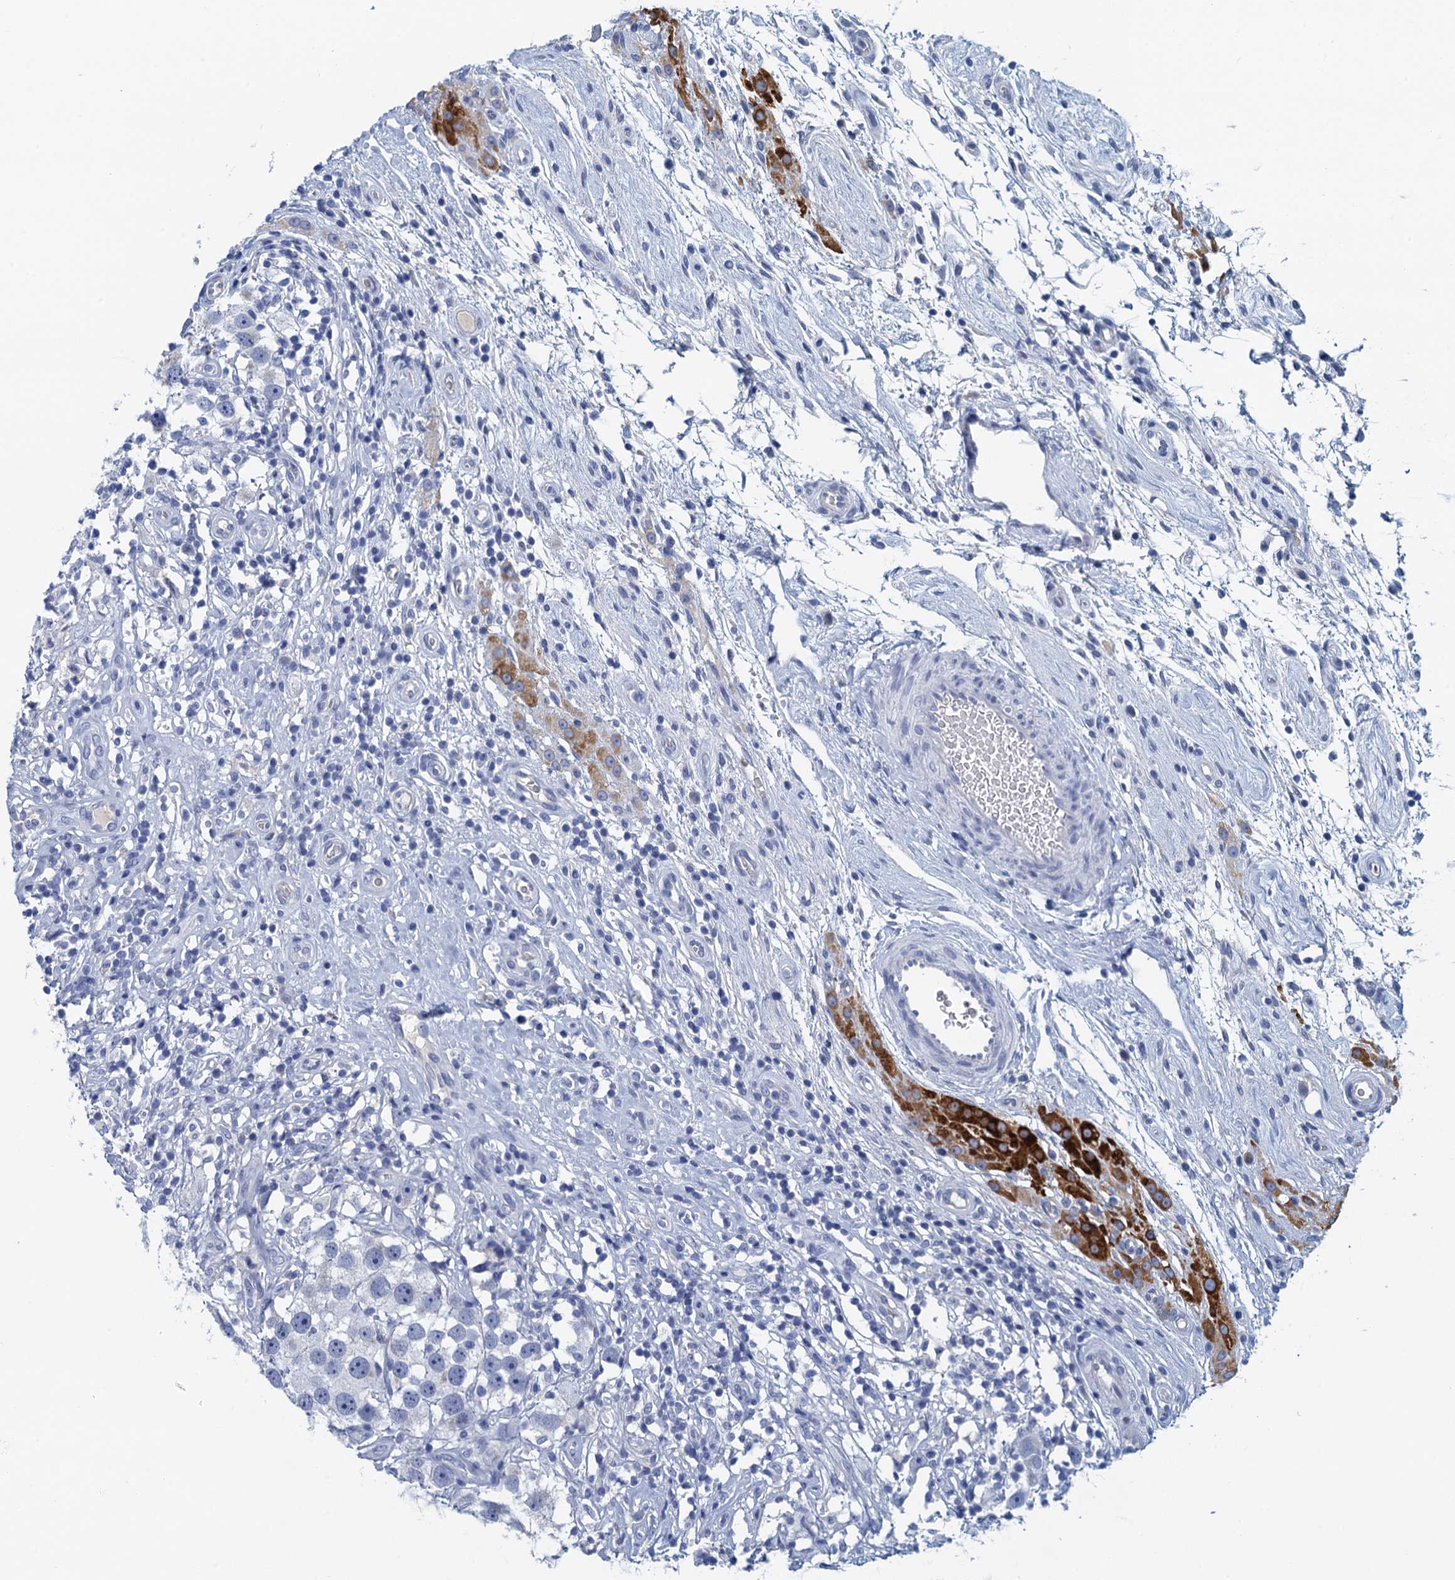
{"staining": {"intensity": "negative", "quantity": "none", "location": "none"}, "tissue": "testis cancer", "cell_type": "Tumor cells", "image_type": "cancer", "snomed": [{"axis": "morphology", "description": "Seminoma, NOS"}, {"axis": "topography", "description": "Testis"}], "caption": "DAB (3,3'-diaminobenzidine) immunohistochemical staining of seminoma (testis) displays no significant positivity in tumor cells.", "gene": "CYP51A1", "patient": {"sex": "male", "age": 49}}